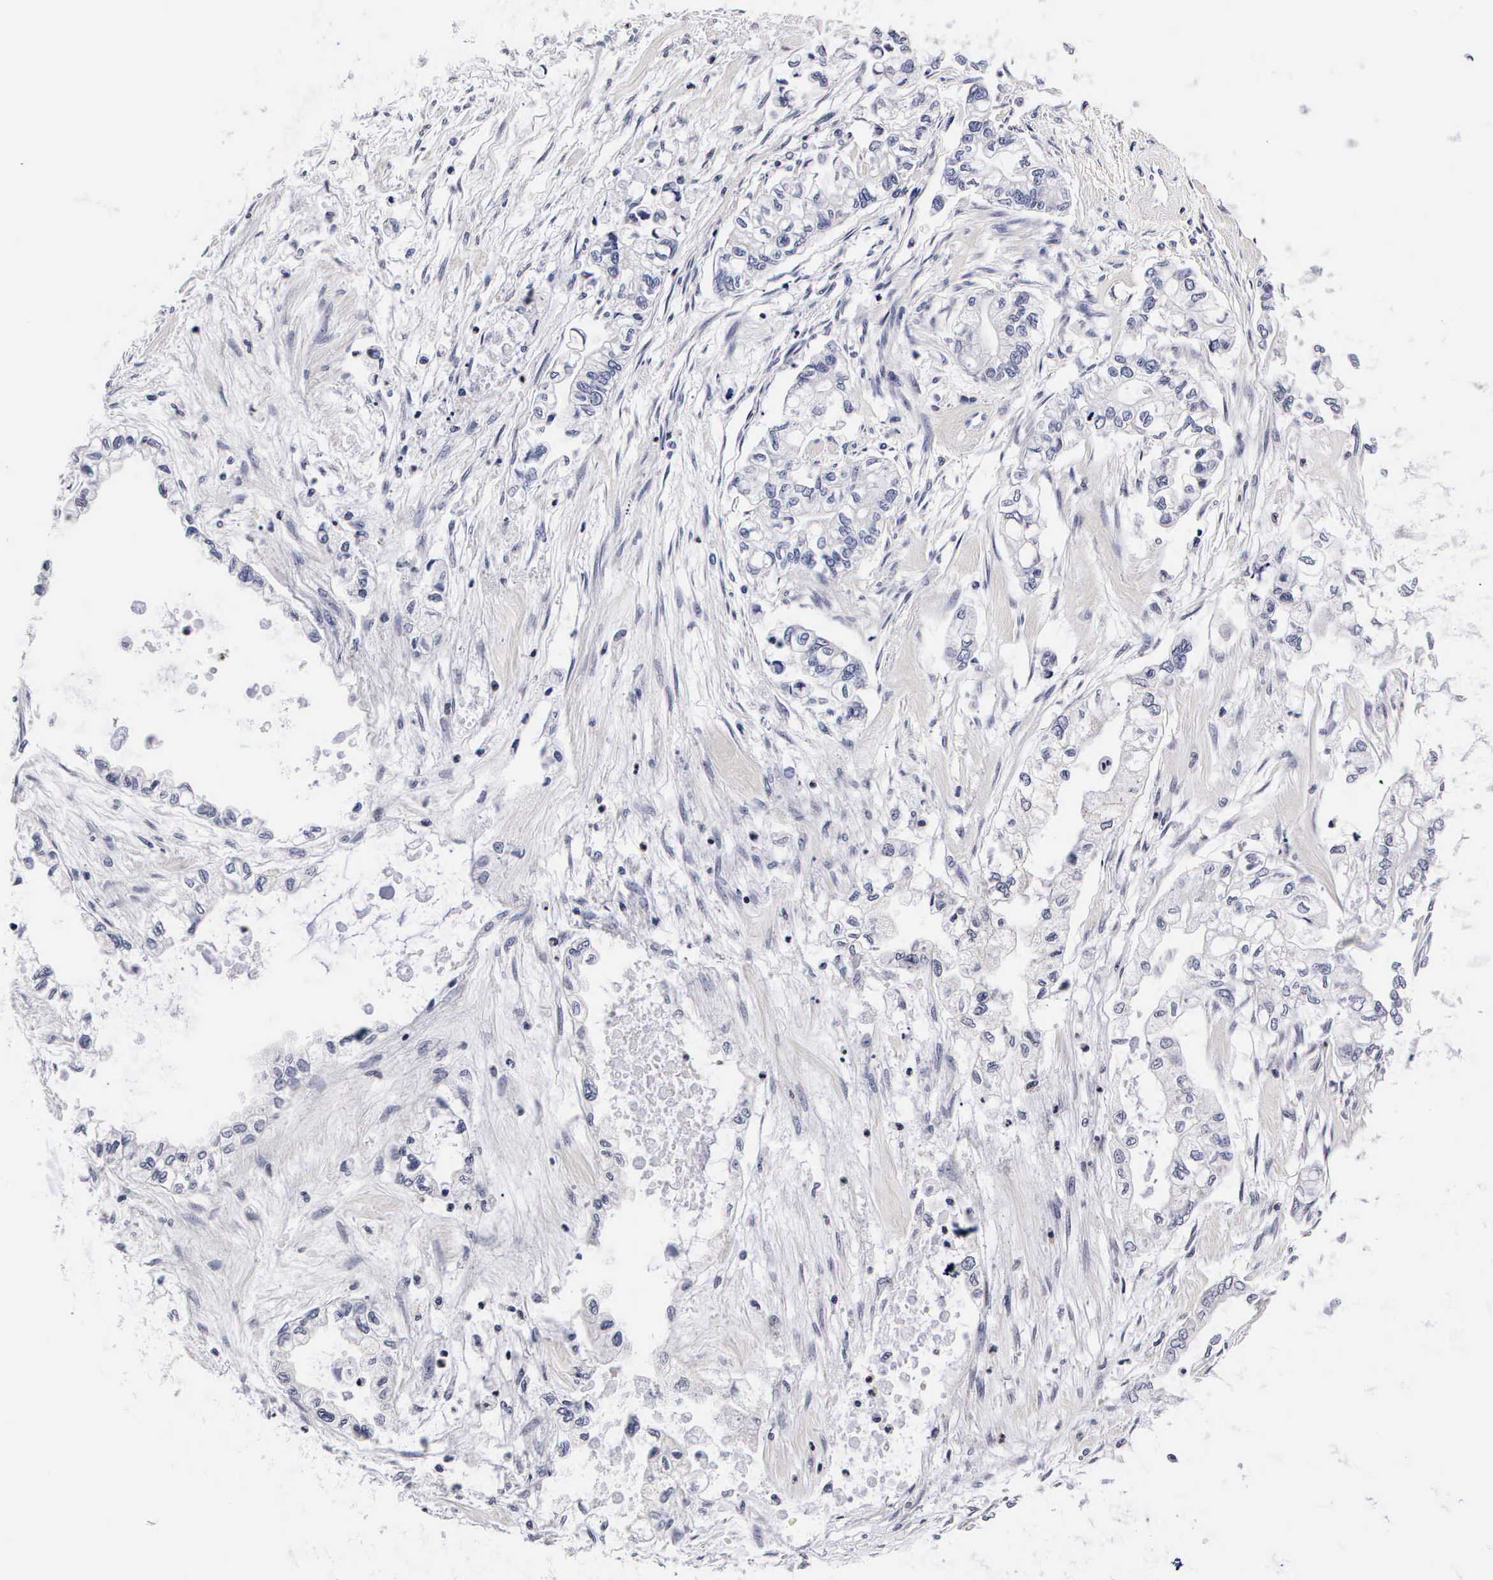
{"staining": {"intensity": "negative", "quantity": "none", "location": "none"}, "tissue": "pancreatic cancer", "cell_type": "Tumor cells", "image_type": "cancer", "snomed": [{"axis": "morphology", "description": "Adenocarcinoma, NOS"}, {"axis": "topography", "description": "Pancreas"}], "caption": "A high-resolution histopathology image shows IHC staining of pancreatic cancer, which demonstrates no significant positivity in tumor cells.", "gene": "RNASE6", "patient": {"sex": "male", "age": 79}}